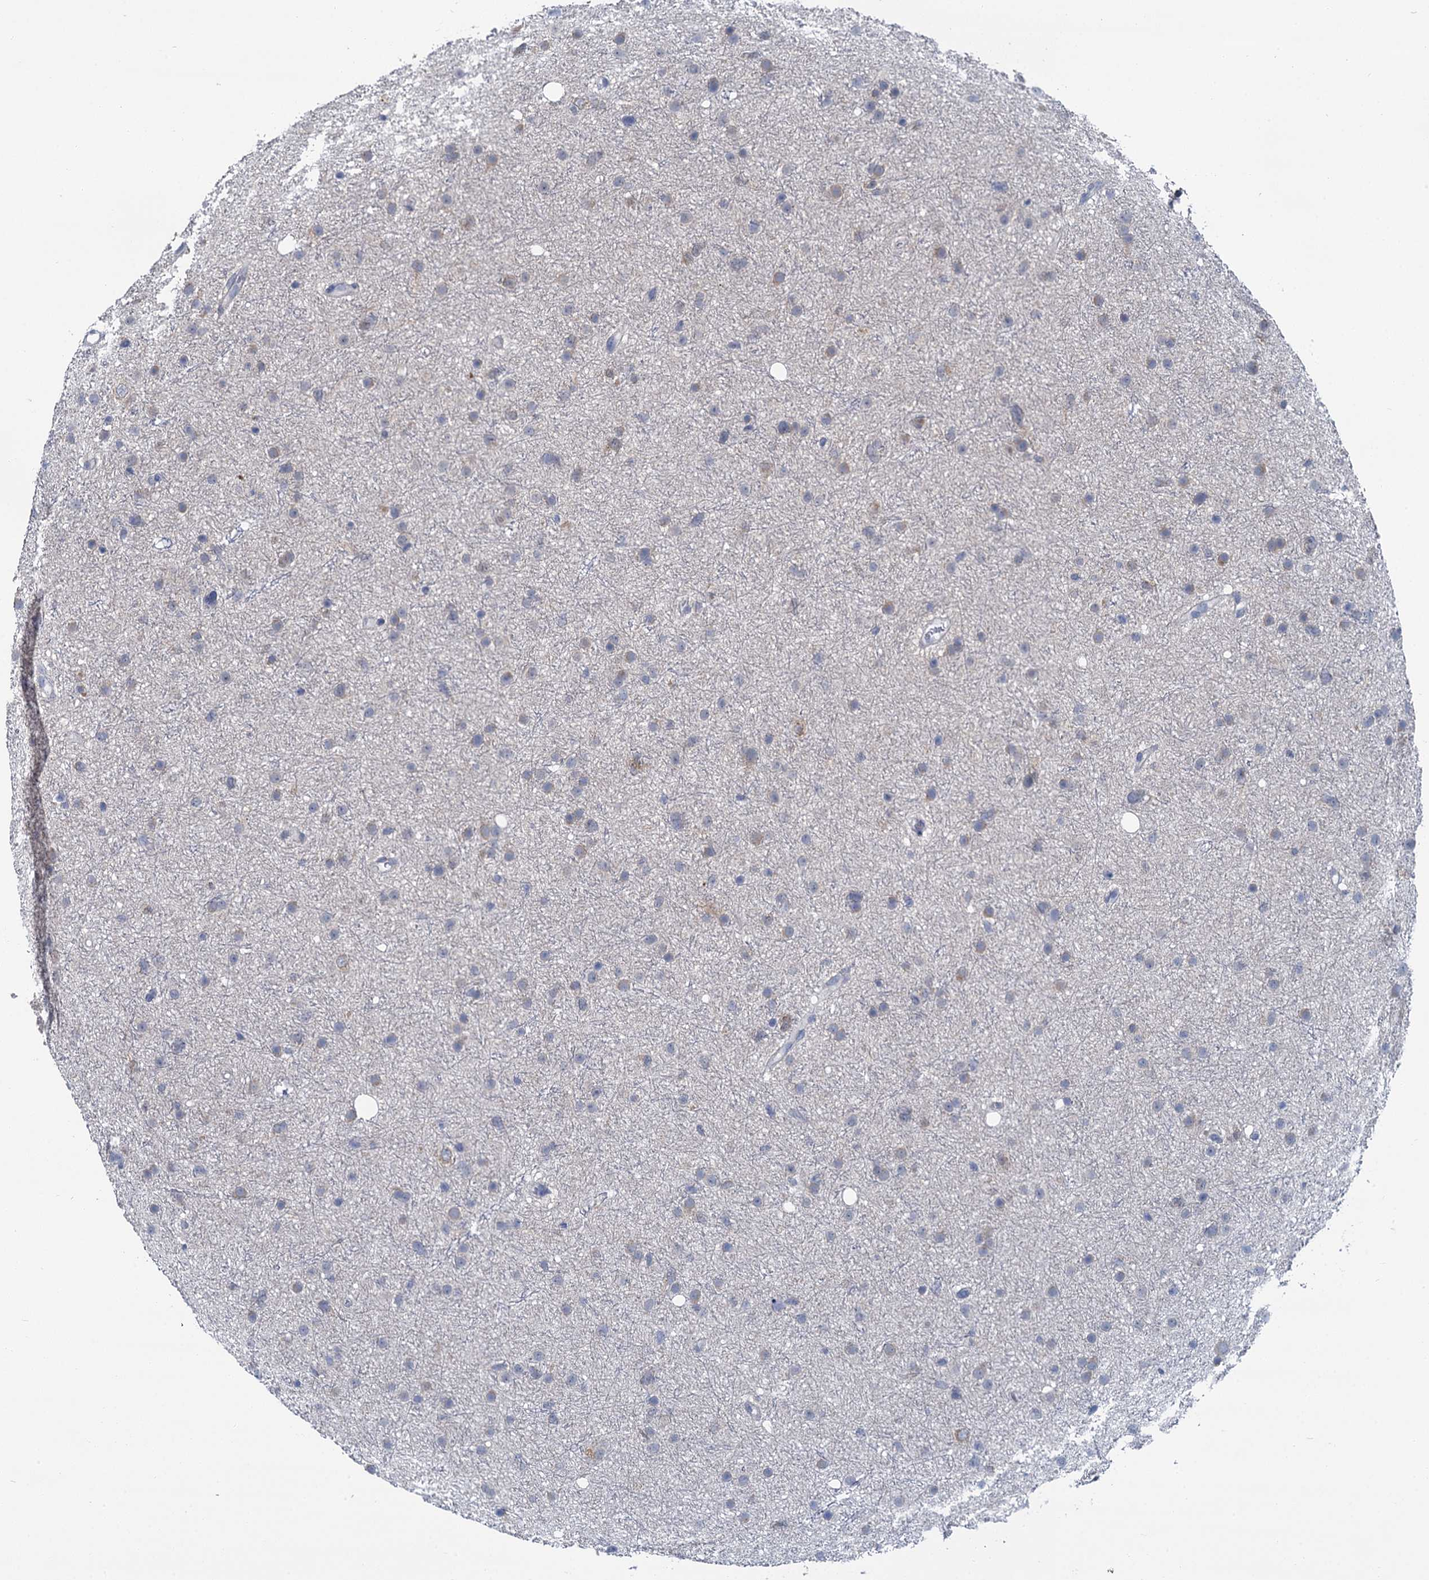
{"staining": {"intensity": "weak", "quantity": "<25%", "location": "cytoplasmic/membranous"}, "tissue": "glioma", "cell_type": "Tumor cells", "image_type": "cancer", "snomed": [{"axis": "morphology", "description": "Glioma, malignant, Low grade"}, {"axis": "topography", "description": "Cerebral cortex"}], "caption": "This micrograph is of malignant glioma (low-grade) stained with immunohistochemistry to label a protein in brown with the nuclei are counter-stained blue. There is no positivity in tumor cells.", "gene": "MIOX", "patient": {"sex": "female", "age": 39}}